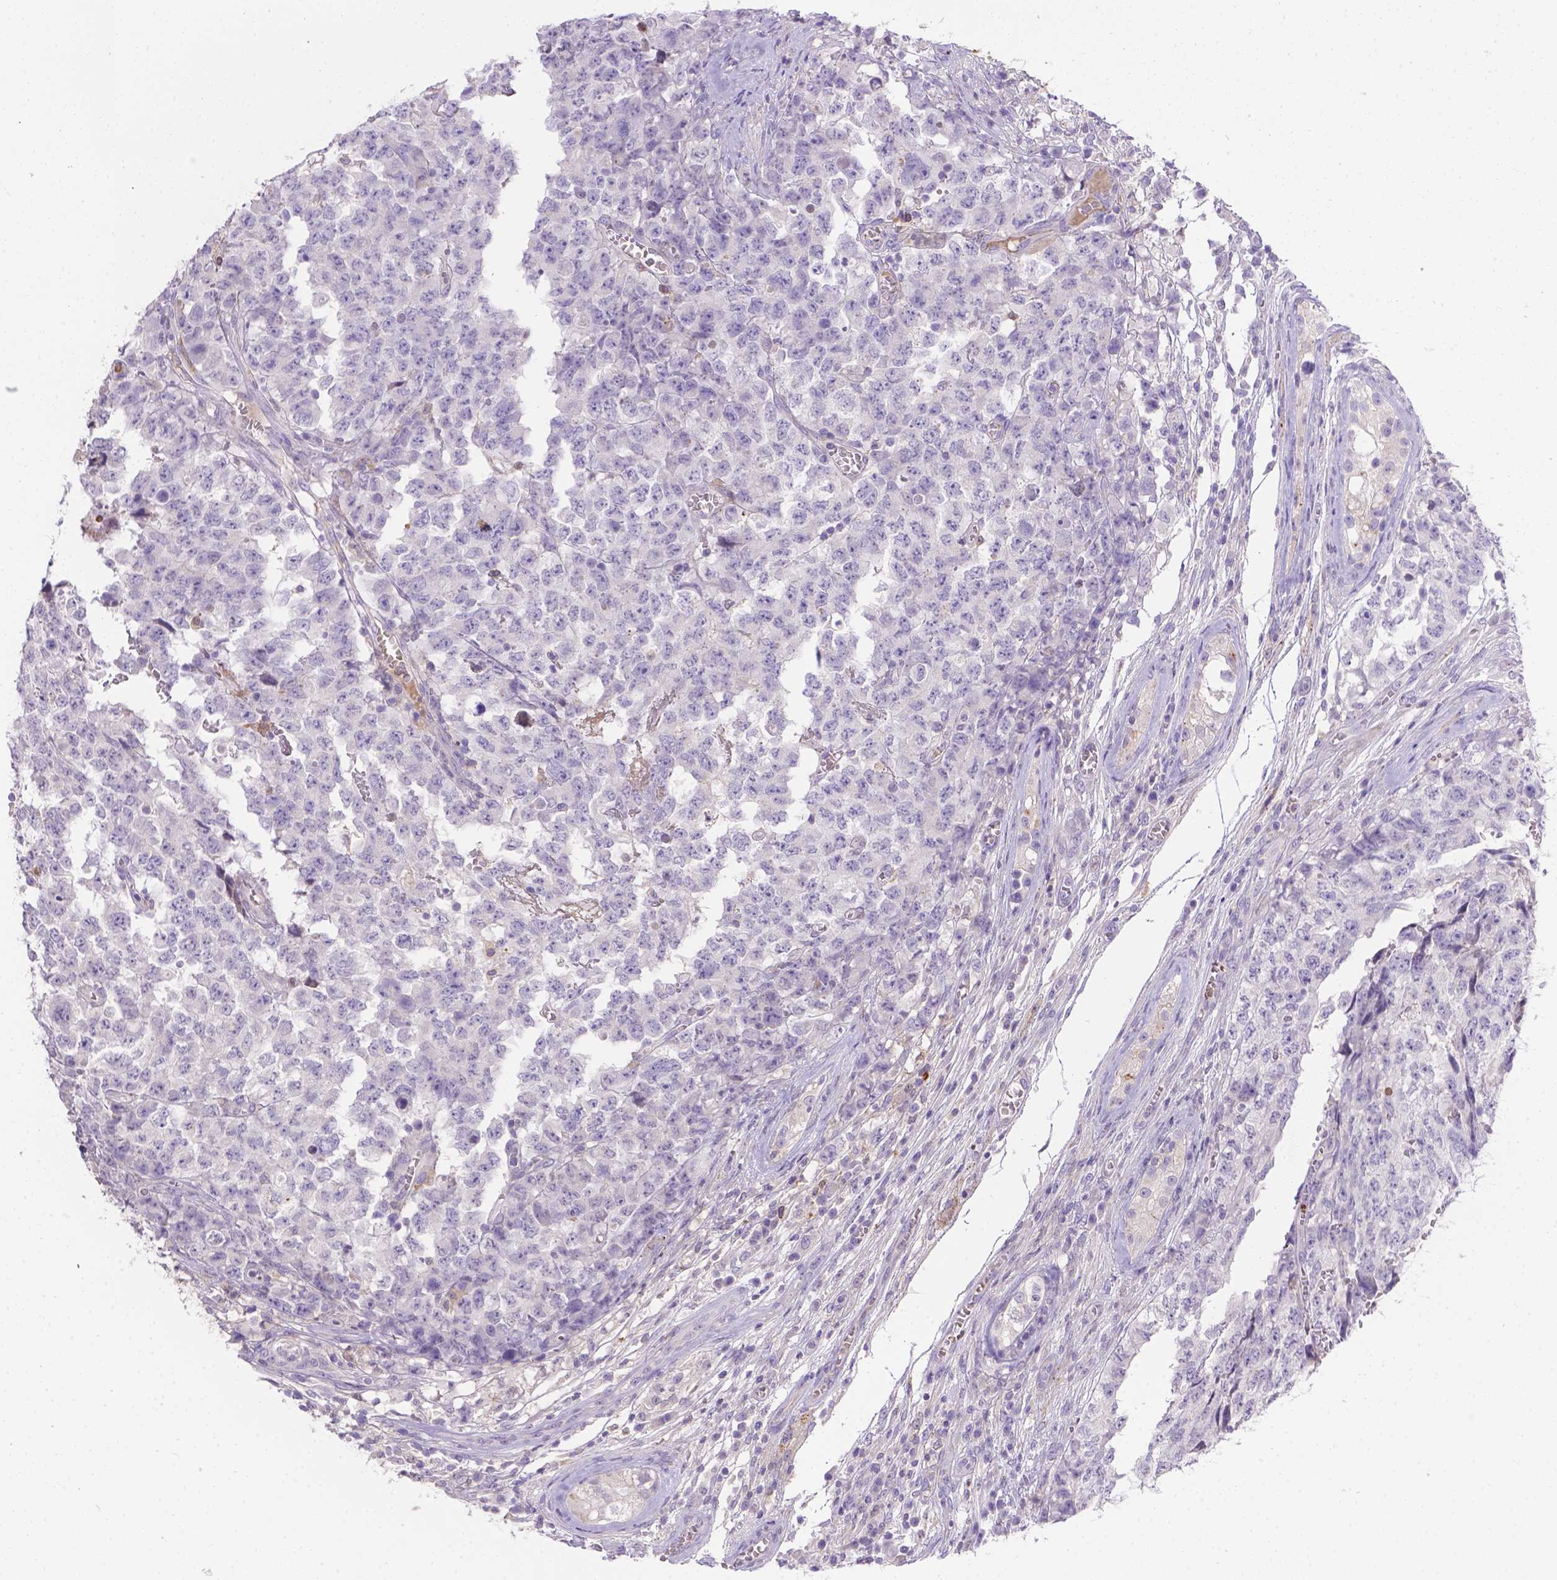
{"staining": {"intensity": "negative", "quantity": "none", "location": "none"}, "tissue": "testis cancer", "cell_type": "Tumor cells", "image_type": "cancer", "snomed": [{"axis": "morphology", "description": "Carcinoma, Embryonal, NOS"}, {"axis": "topography", "description": "Testis"}], "caption": "This is a histopathology image of IHC staining of testis embryonal carcinoma, which shows no staining in tumor cells.", "gene": "TM4SF18", "patient": {"sex": "male", "age": 23}}